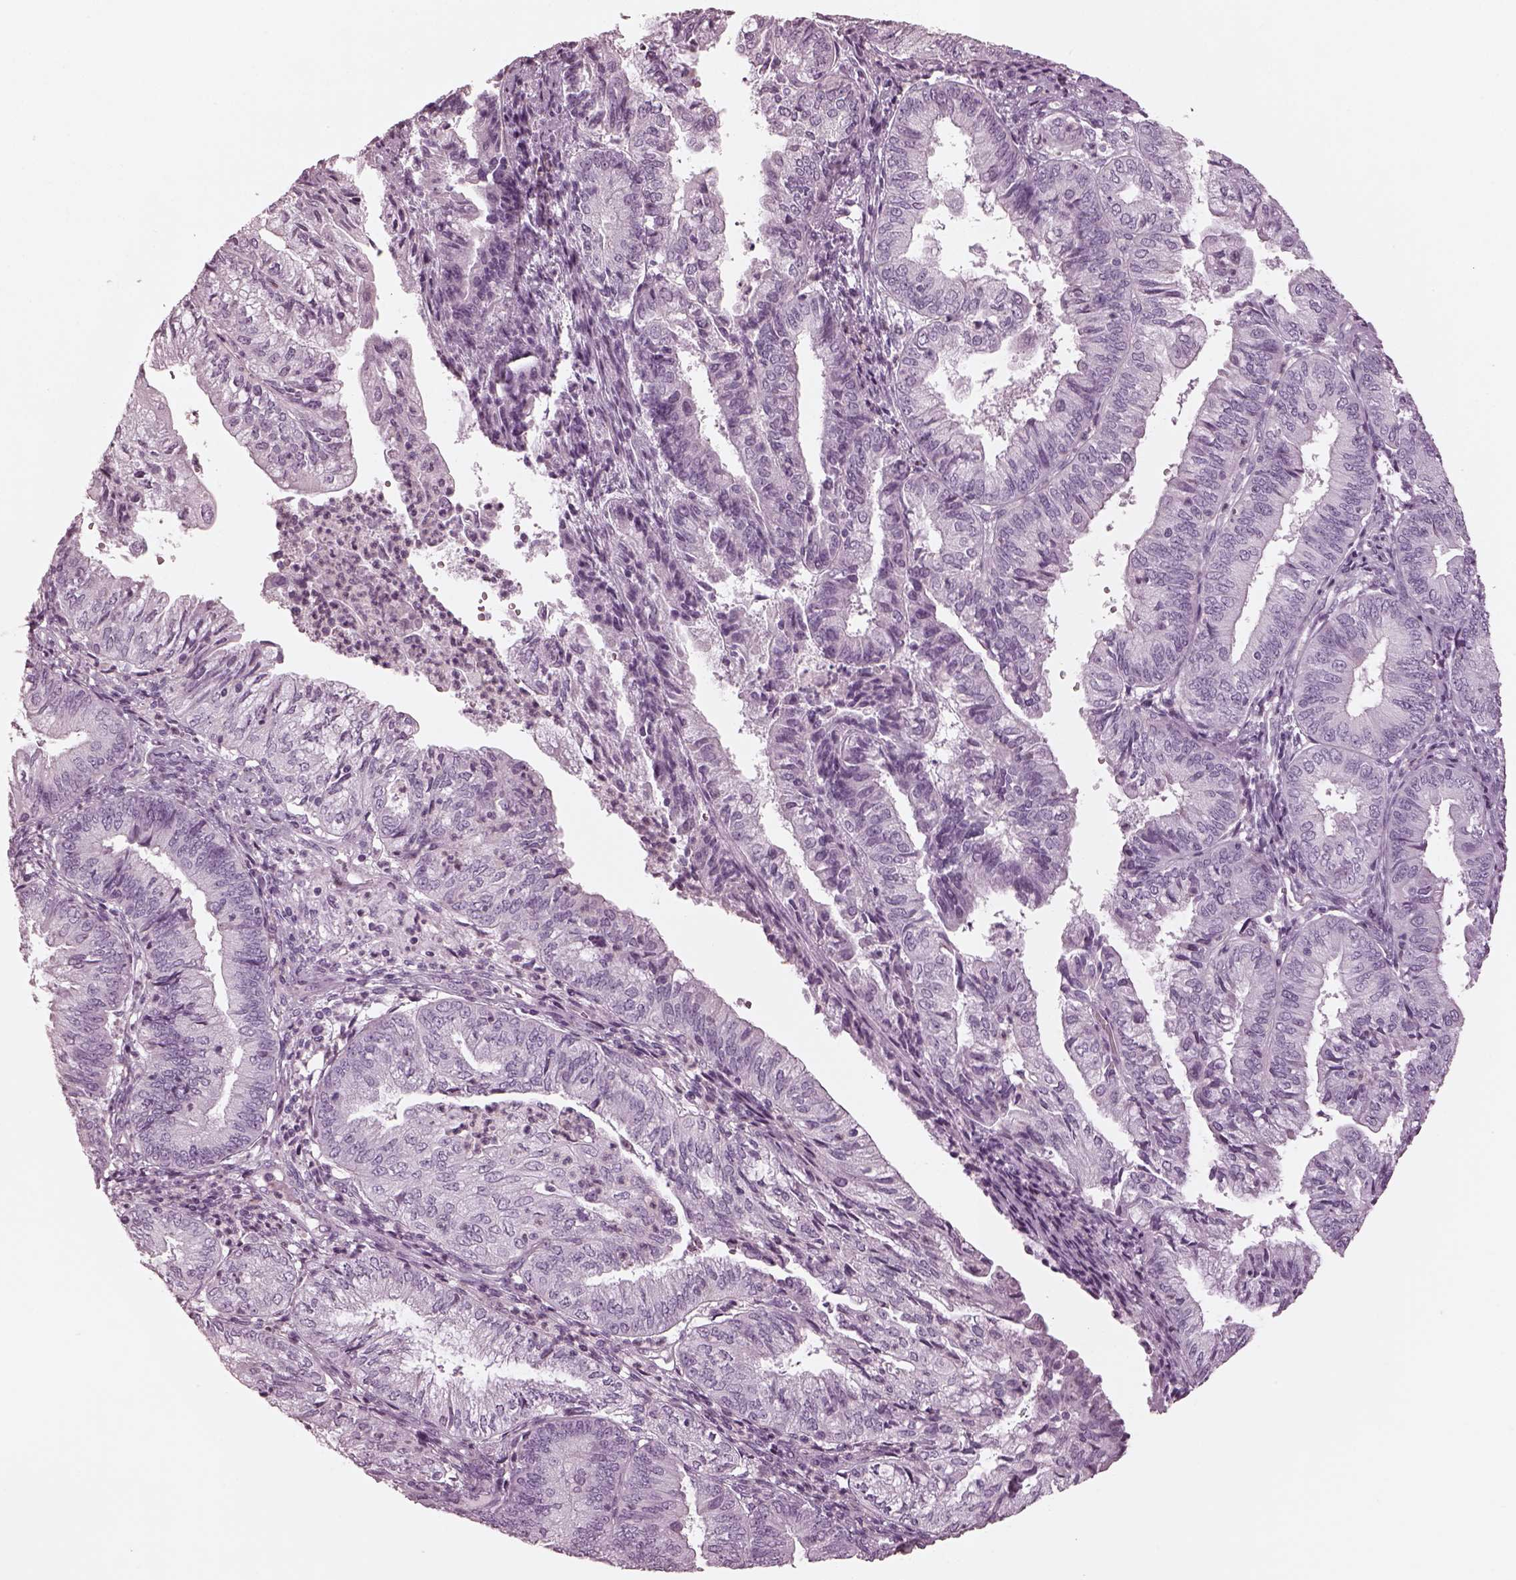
{"staining": {"intensity": "negative", "quantity": "none", "location": "none"}, "tissue": "endometrial cancer", "cell_type": "Tumor cells", "image_type": "cancer", "snomed": [{"axis": "morphology", "description": "Adenocarcinoma, NOS"}, {"axis": "topography", "description": "Endometrium"}], "caption": "This is an immunohistochemistry (IHC) micrograph of adenocarcinoma (endometrial). There is no expression in tumor cells.", "gene": "OPN4", "patient": {"sex": "female", "age": 55}}